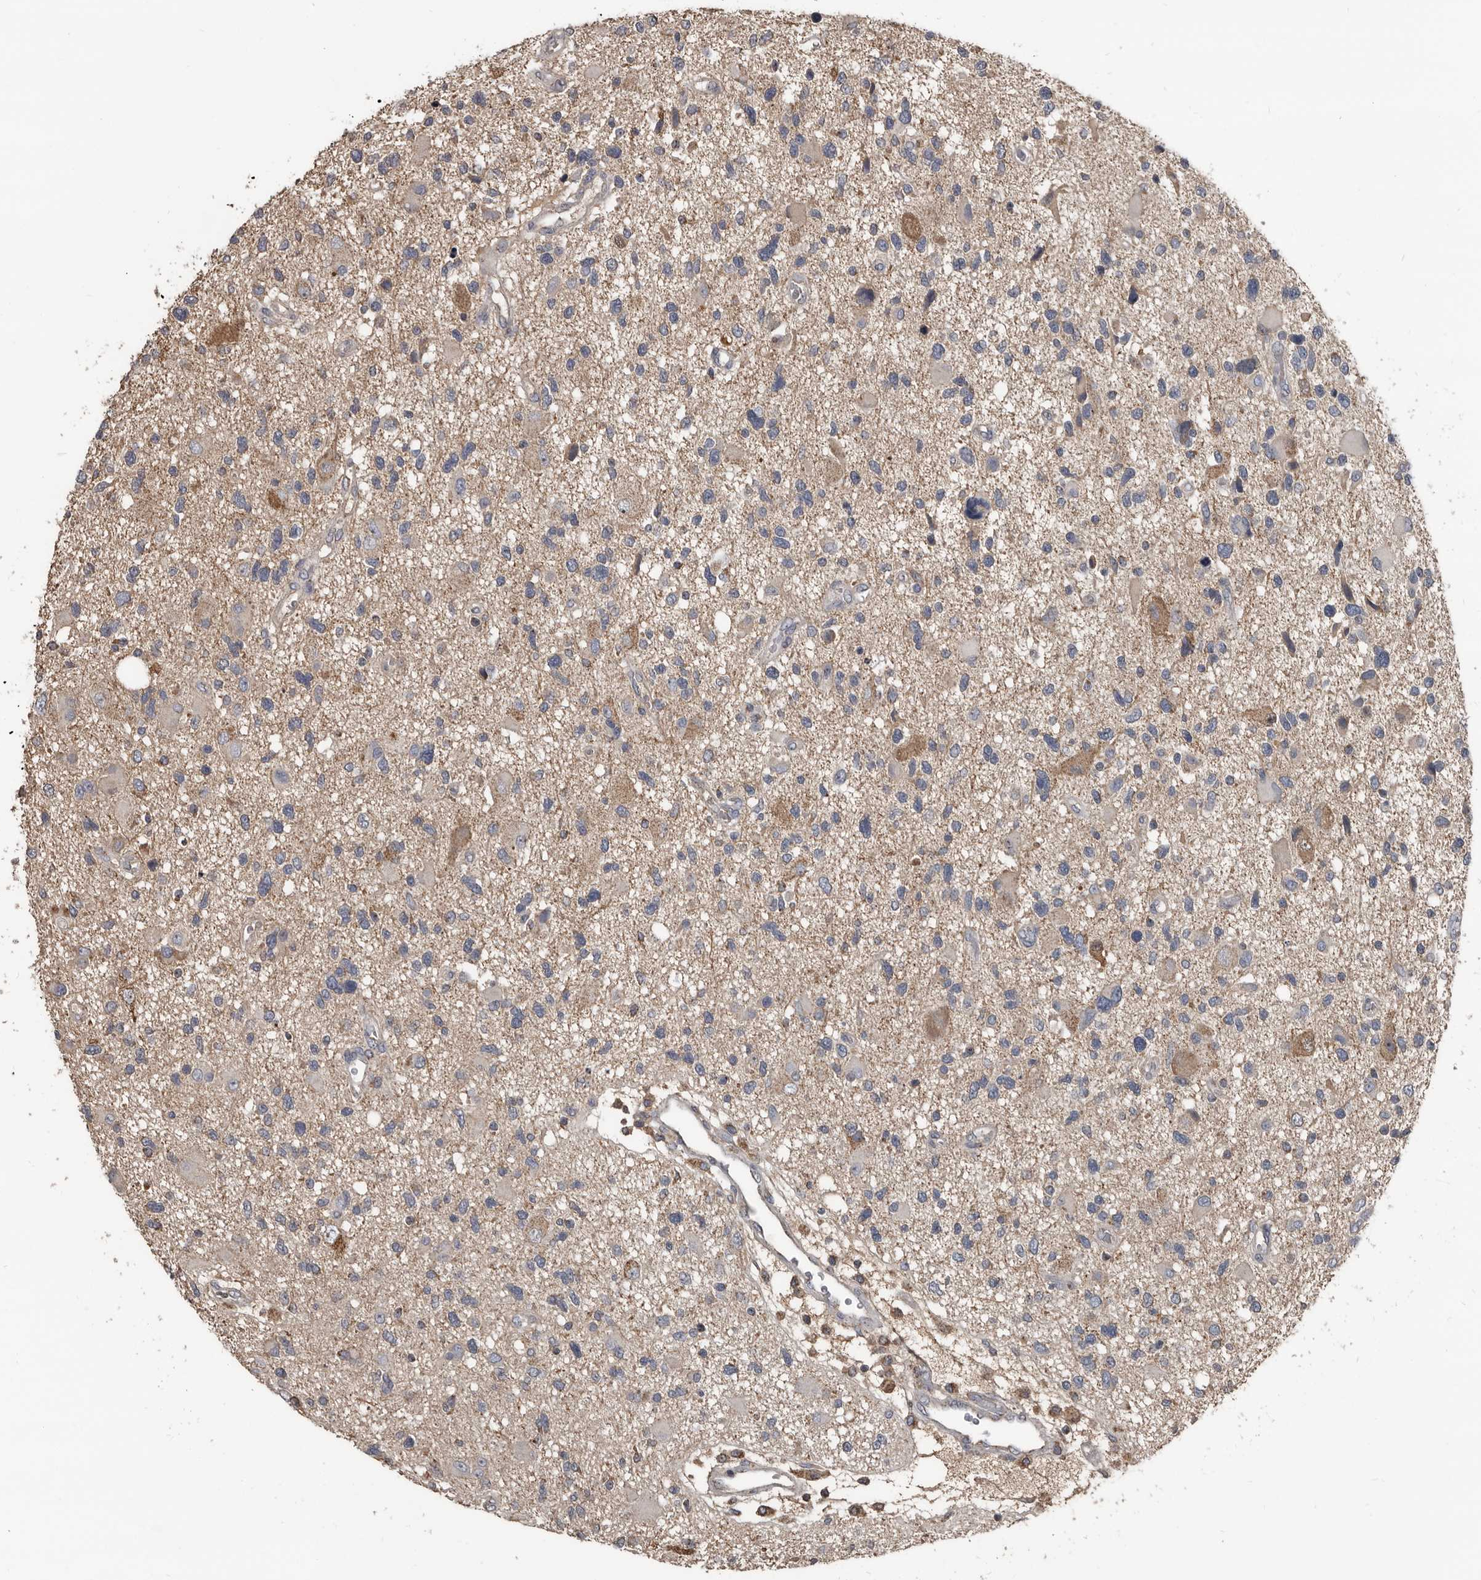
{"staining": {"intensity": "negative", "quantity": "none", "location": "none"}, "tissue": "glioma", "cell_type": "Tumor cells", "image_type": "cancer", "snomed": [{"axis": "morphology", "description": "Glioma, malignant, High grade"}, {"axis": "topography", "description": "Brain"}], "caption": "Histopathology image shows no protein expression in tumor cells of malignant glioma (high-grade) tissue. (Stains: DAB IHC with hematoxylin counter stain, Microscopy: brightfield microscopy at high magnification).", "gene": "GREB1", "patient": {"sex": "male", "age": 33}}